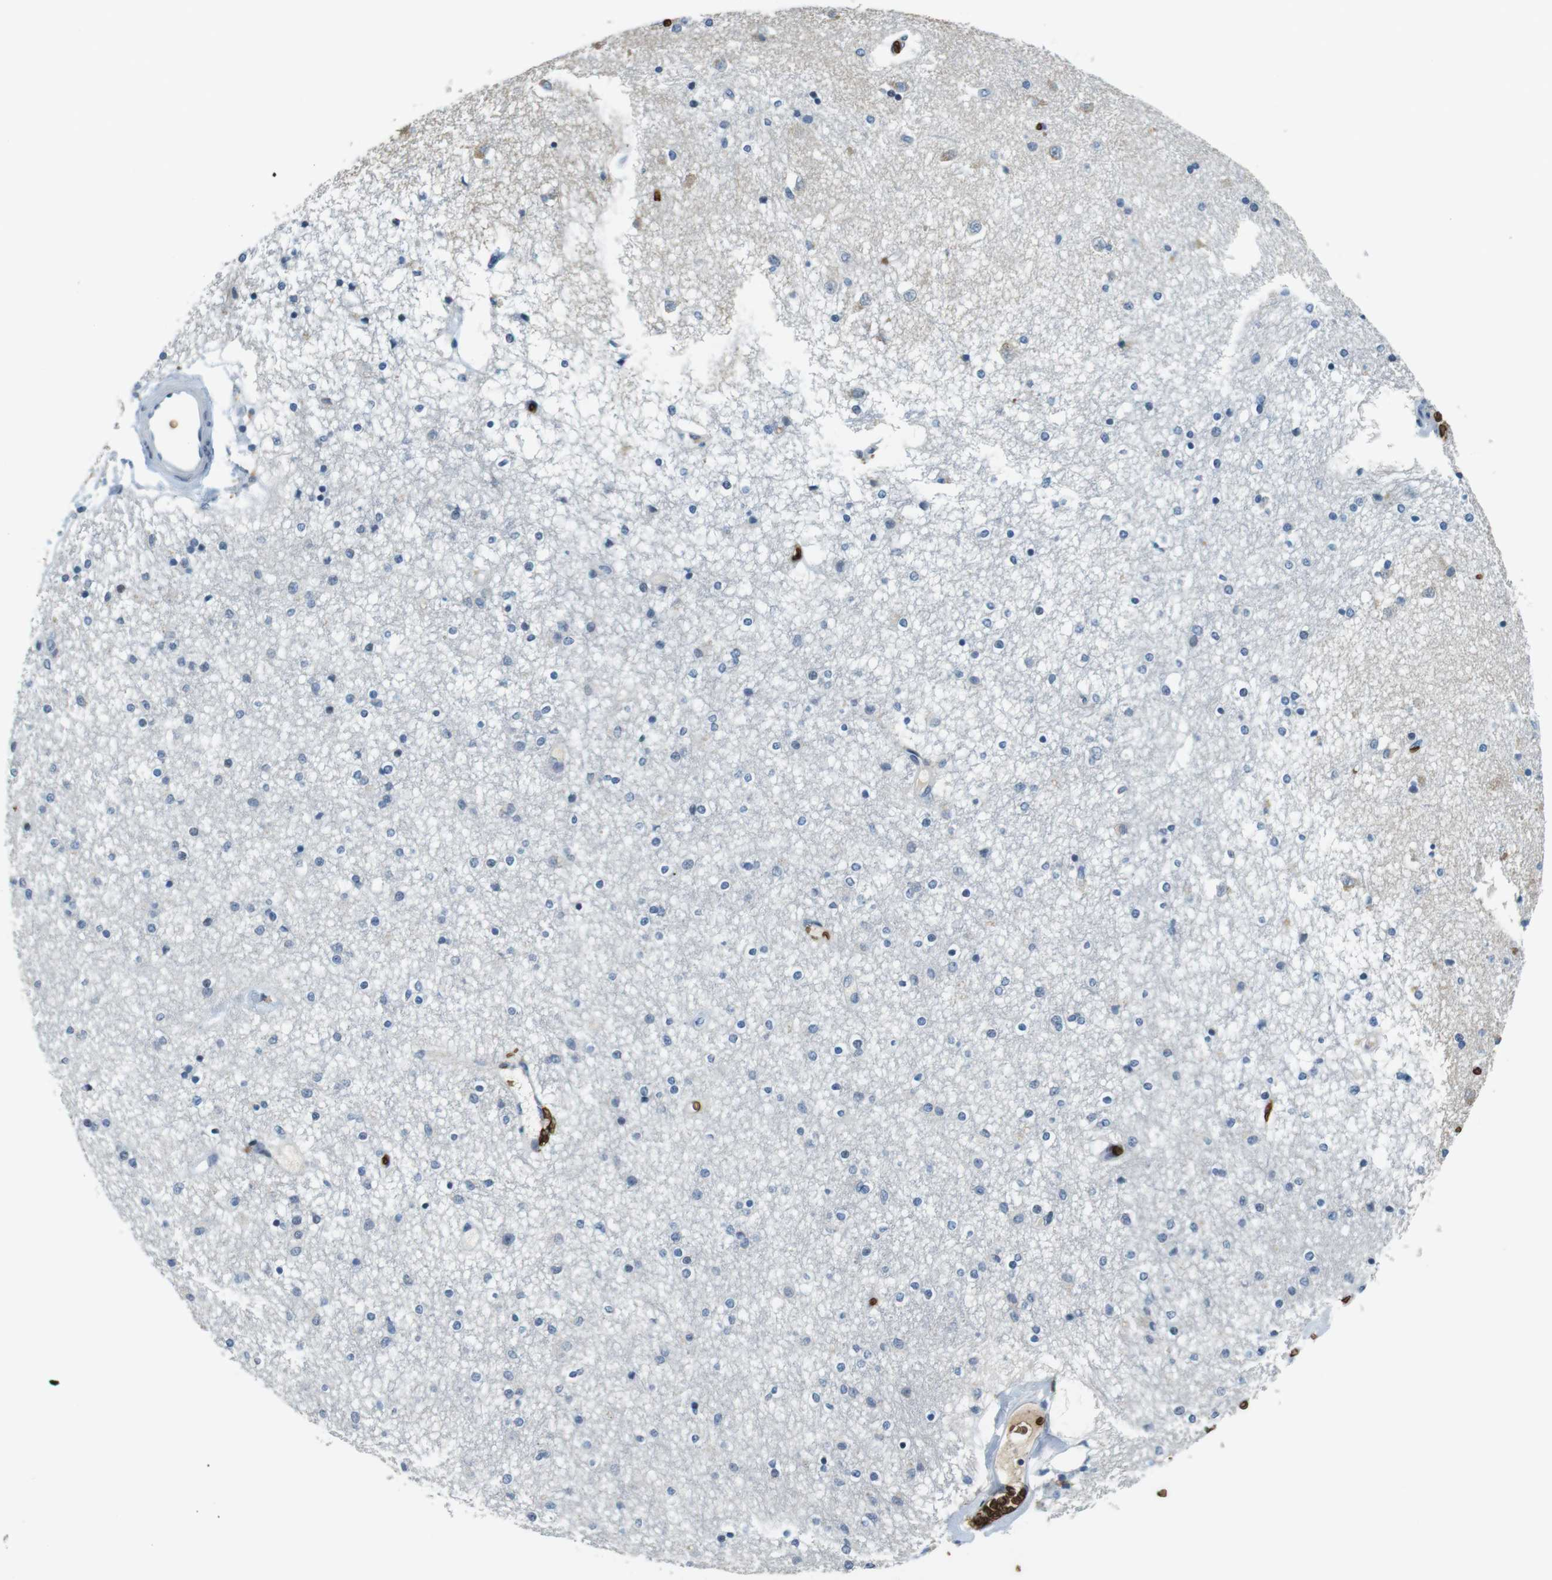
{"staining": {"intensity": "weak", "quantity": "<25%", "location": "cytoplasmic/membranous"}, "tissue": "caudate", "cell_type": "Glial cells", "image_type": "normal", "snomed": [{"axis": "morphology", "description": "Normal tissue, NOS"}, {"axis": "topography", "description": "Lateral ventricle wall"}], "caption": "This is an IHC histopathology image of unremarkable caudate. There is no expression in glial cells.", "gene": "SLC4A1", "patient": {"sex": "female", "age": 54}}